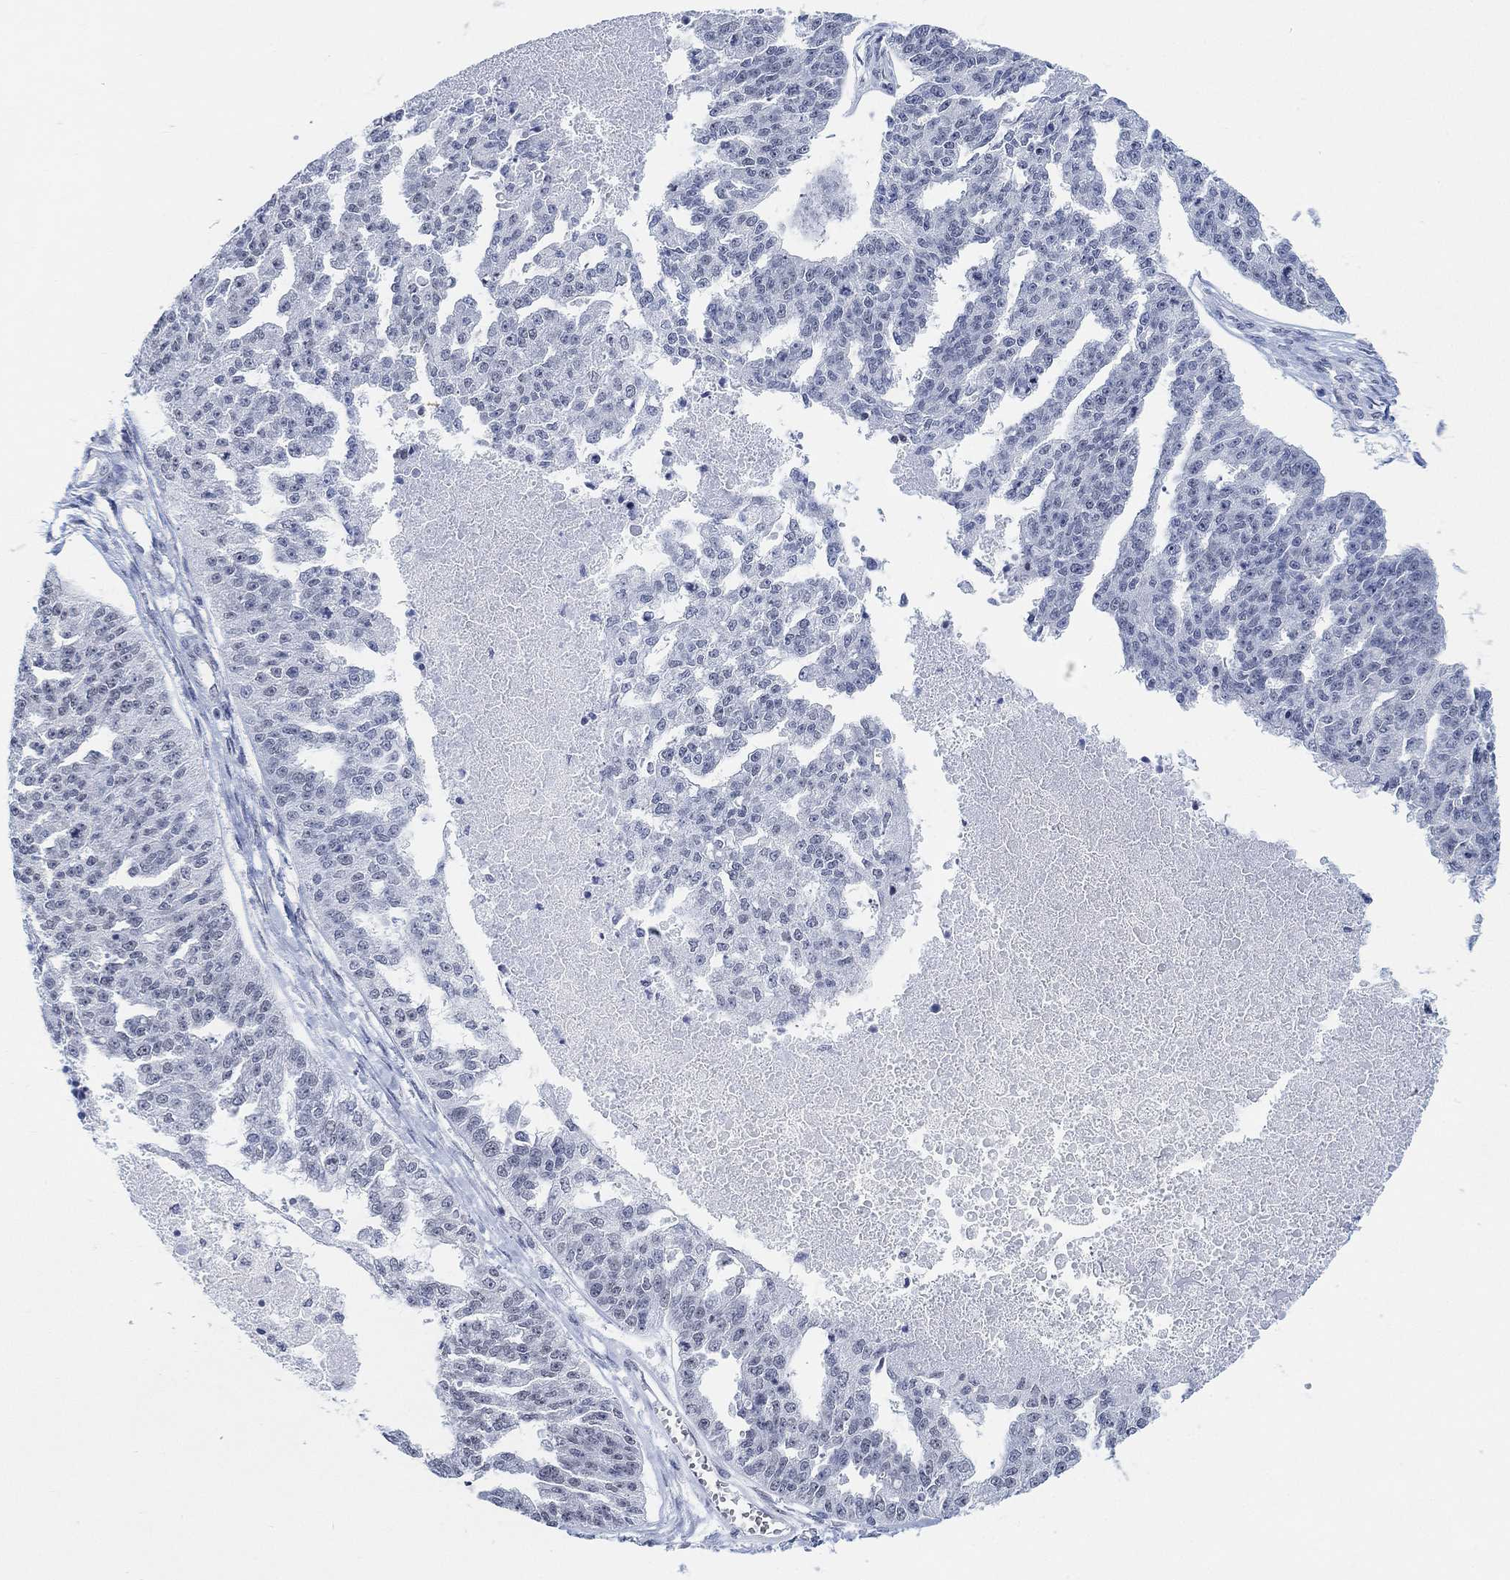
{"staining": {"intensity": "negative", "quantity": "none", "location": "none"}, "tissue": "ovarian cancer", "cell_type": "Tumor cells", "image_type": "cancer", "snomed": [{"axis": "morphology", "description": "Cystadenocarcinoma, serous, NOS"}, {"axis": "topography", "description": "Ovary"}], "caption": "Histopathology image shows no protein positivity in tumor cells of ovarian serous cystadenocarcinoma tissue.", "gene": "PURG", "patient": {"sex": "female", "age": 58}}